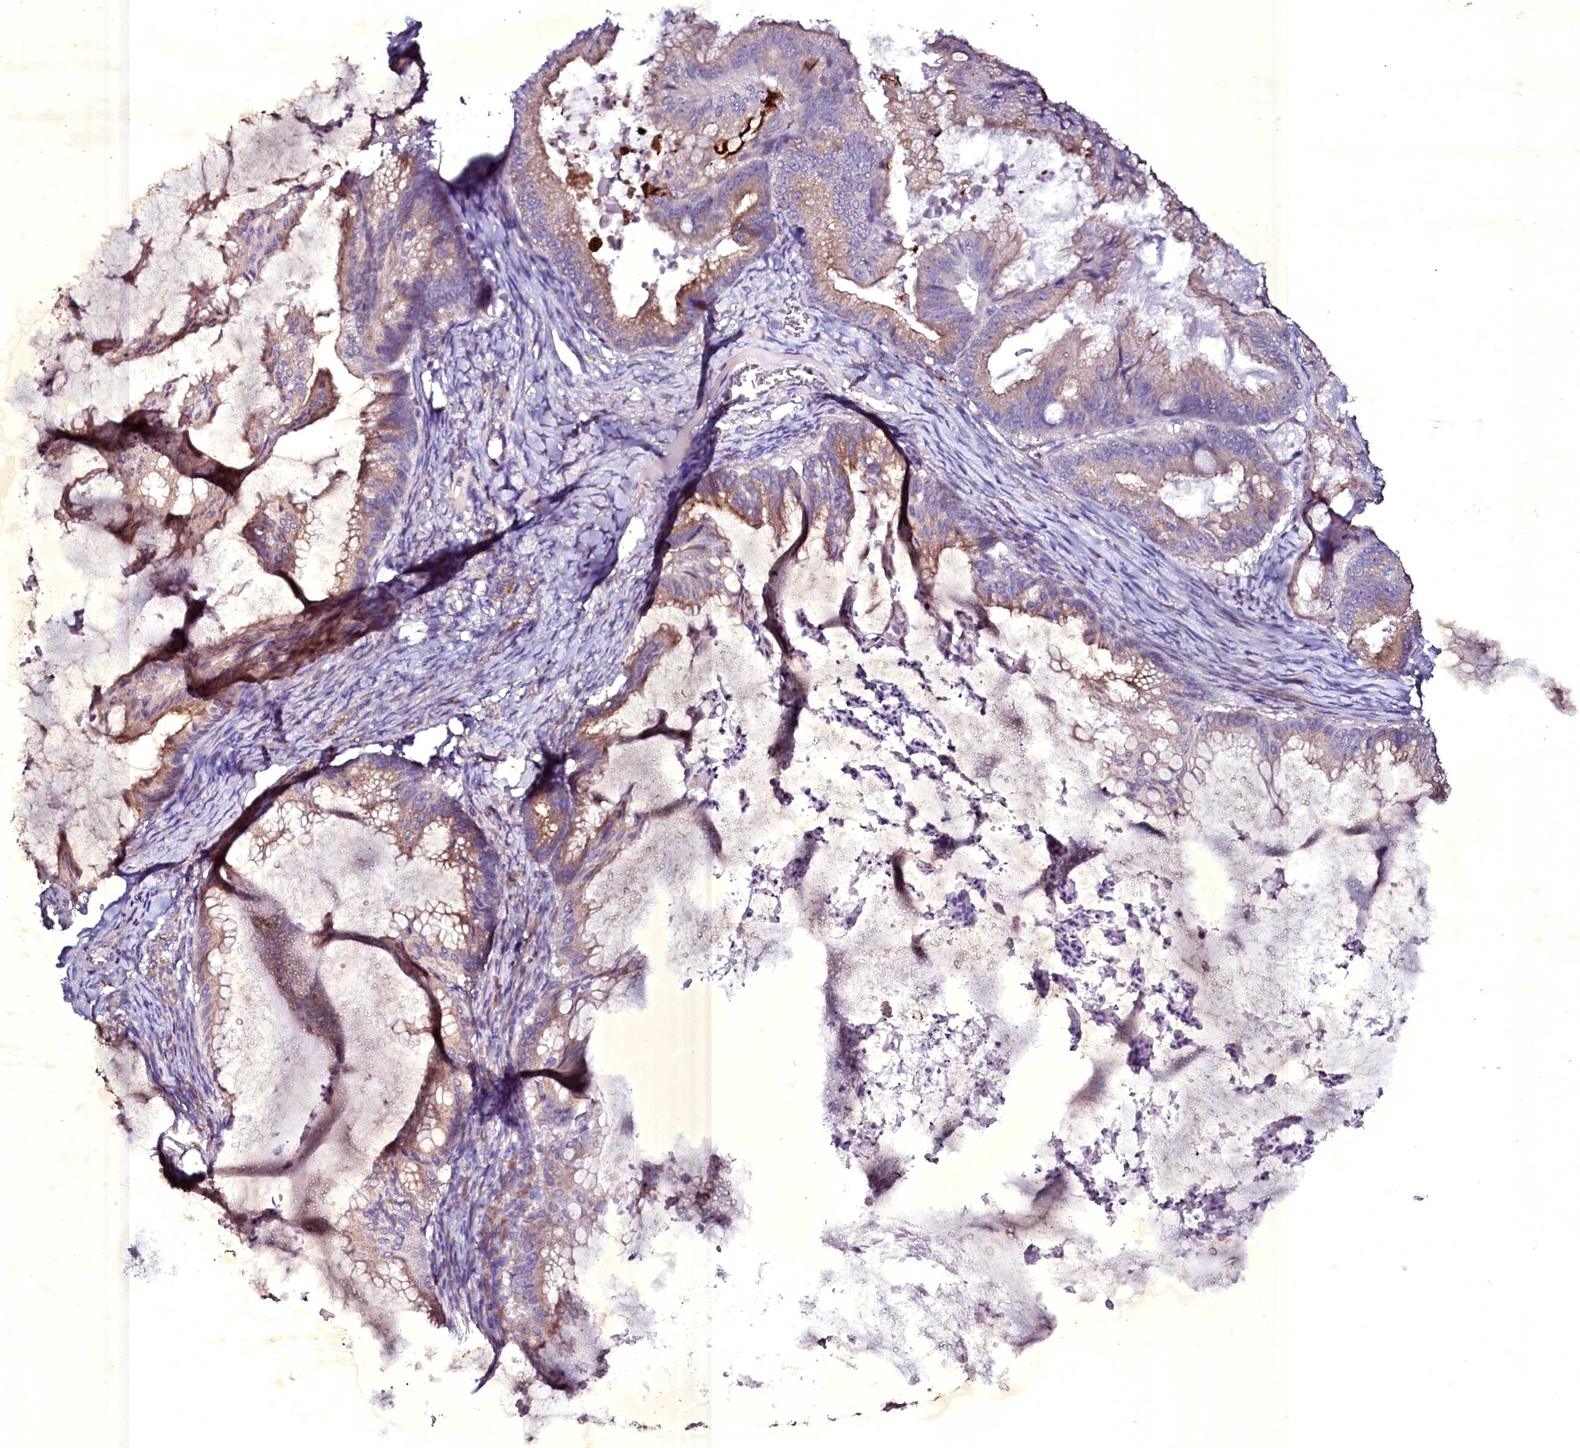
{"staining": {"intensity": "weak", "quantity": ">75%", "location": "cytoplasmic/membranous"}, "tissue": "ovarian cancer", "cell_type": "Tumor cells", "image_type": "cancer", "snomed": [{"axis": "morphology", "description": "Cystadenocarcinoma, mucinous, NOS"}, {"axis": "topography", "description": "Ovary"}], "caption": "Immunohistochemical staining of ovarian cancer (mucinous cystadenocarcinoma) demonstrates low levels of weak cytoplasmic/membranous protein staining in approximately >75% of tumor cells. (brown staining indicates protein expression, while blue staining denotes nuclei).", "gene": "SELENOT", "patient": {"sex": "female", "age": 71}}